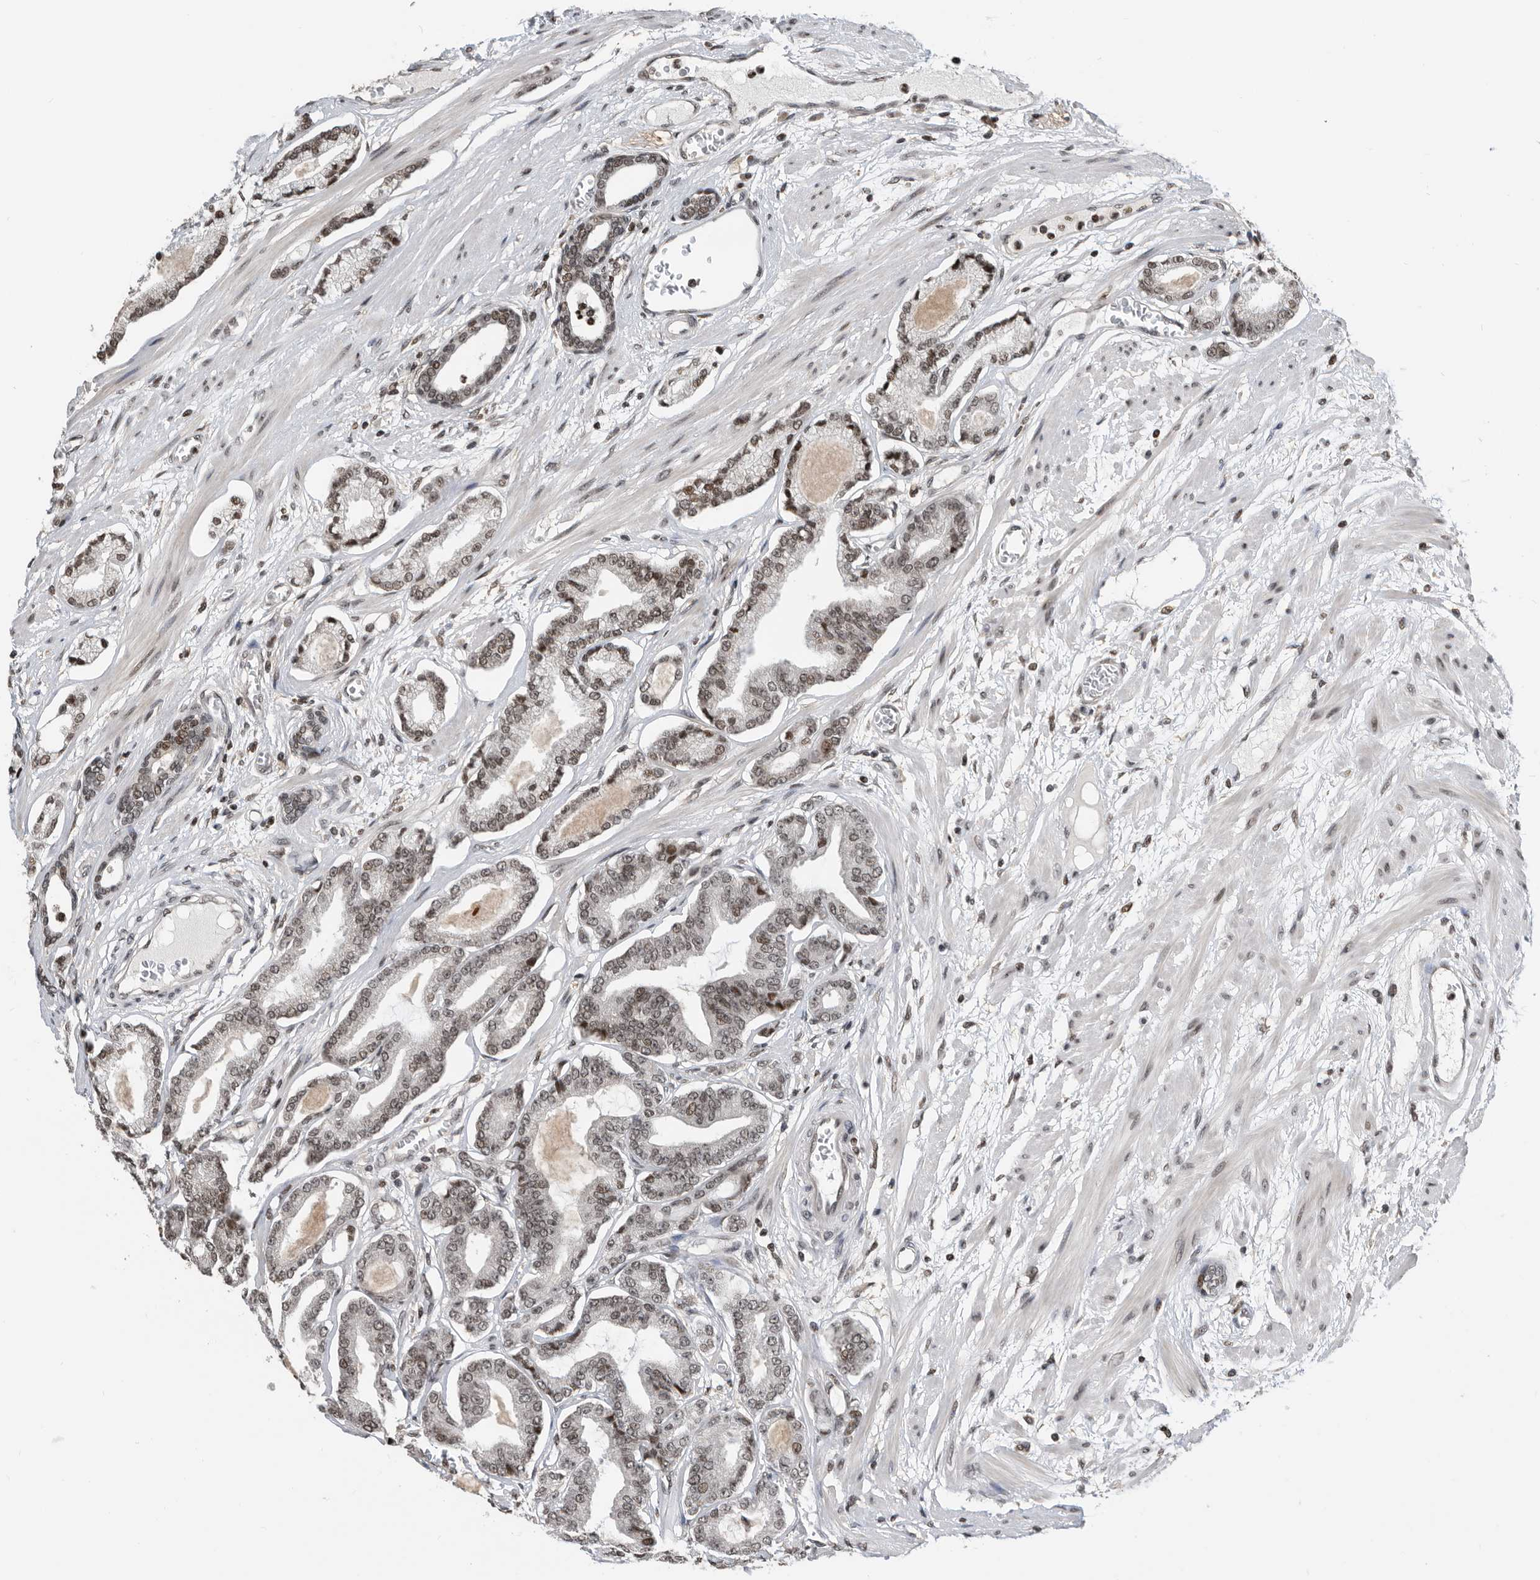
{"staining": {"intensity": "weak", "quantity": ">75%", "location": "nuclear"}, "tissue": "prostate cancer", "cell_type": "Tumor cells", "image_type": "cancer", "snomed": [{"axis": "morphology", "description": "Adenocarcinoma, Low grade"}, {"axis": "topography", "description": "Prostate"}], "caption": "High-power microscopy captured an IHC micrograph of prostate cancer, revealing weak nuclear expression in approximately >75% of tumor cells.", "gene": "SNRNP48", "patient": {"sex": "male", "age": 60}}